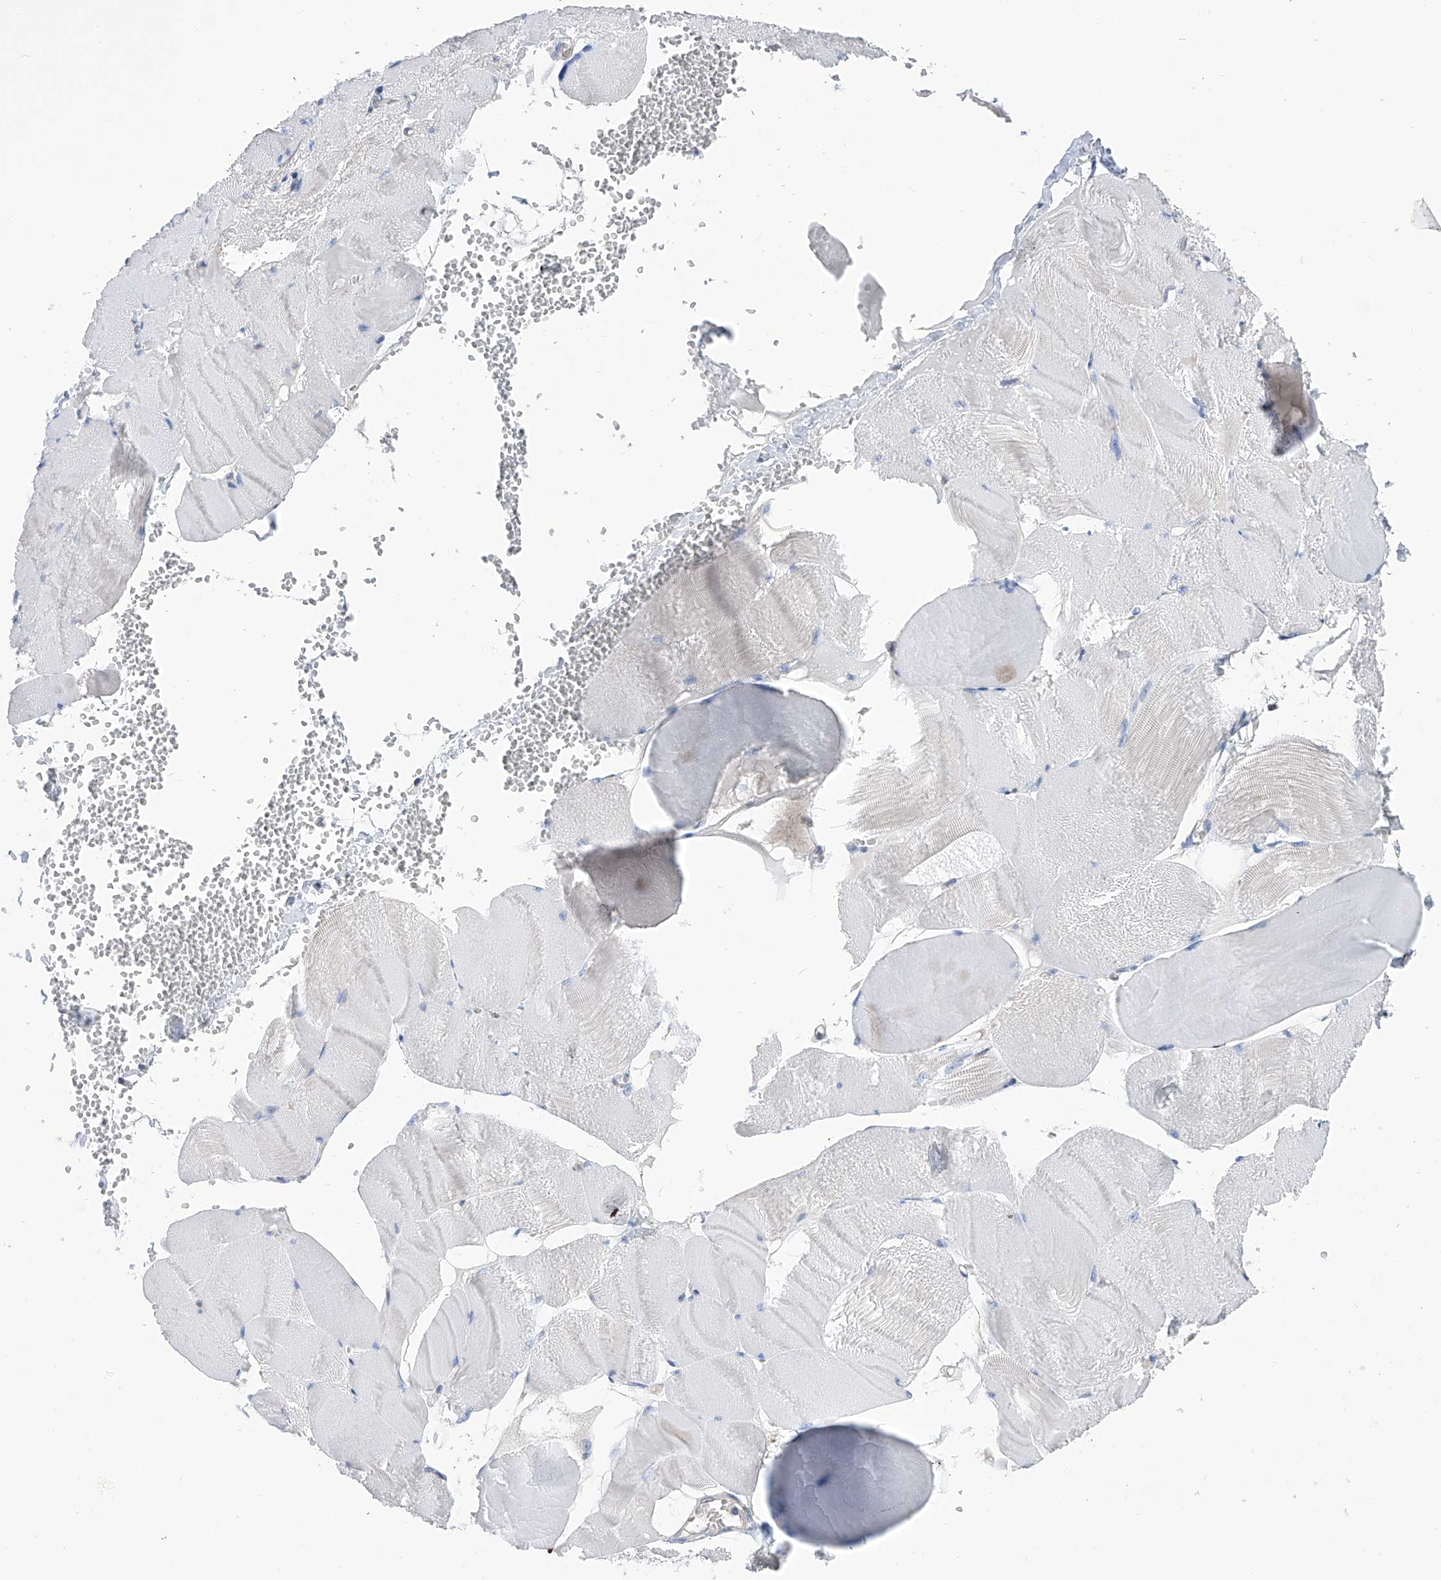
{"staining": {"intensity": "negative", "quantity": "none", "location": "none"}, "tissue": "skeletal muscle", "cell_type": "Myocytes", "image_type": "normal", "snomed": [{"axis": "morphology", "description": "Normal tissue, NOS"}, {"axis": "morphology", "description": "Basal cell carcinoma"}, {"axis": "topography", "description": "Skeletal muscle"}], "caption": "Human skeletal muscle stained for a protein using immunohistochemistry (IHC) shows no expression in myocytes.", "gene": "PGM3", "patient": {"sex": "female", "age": 64}}